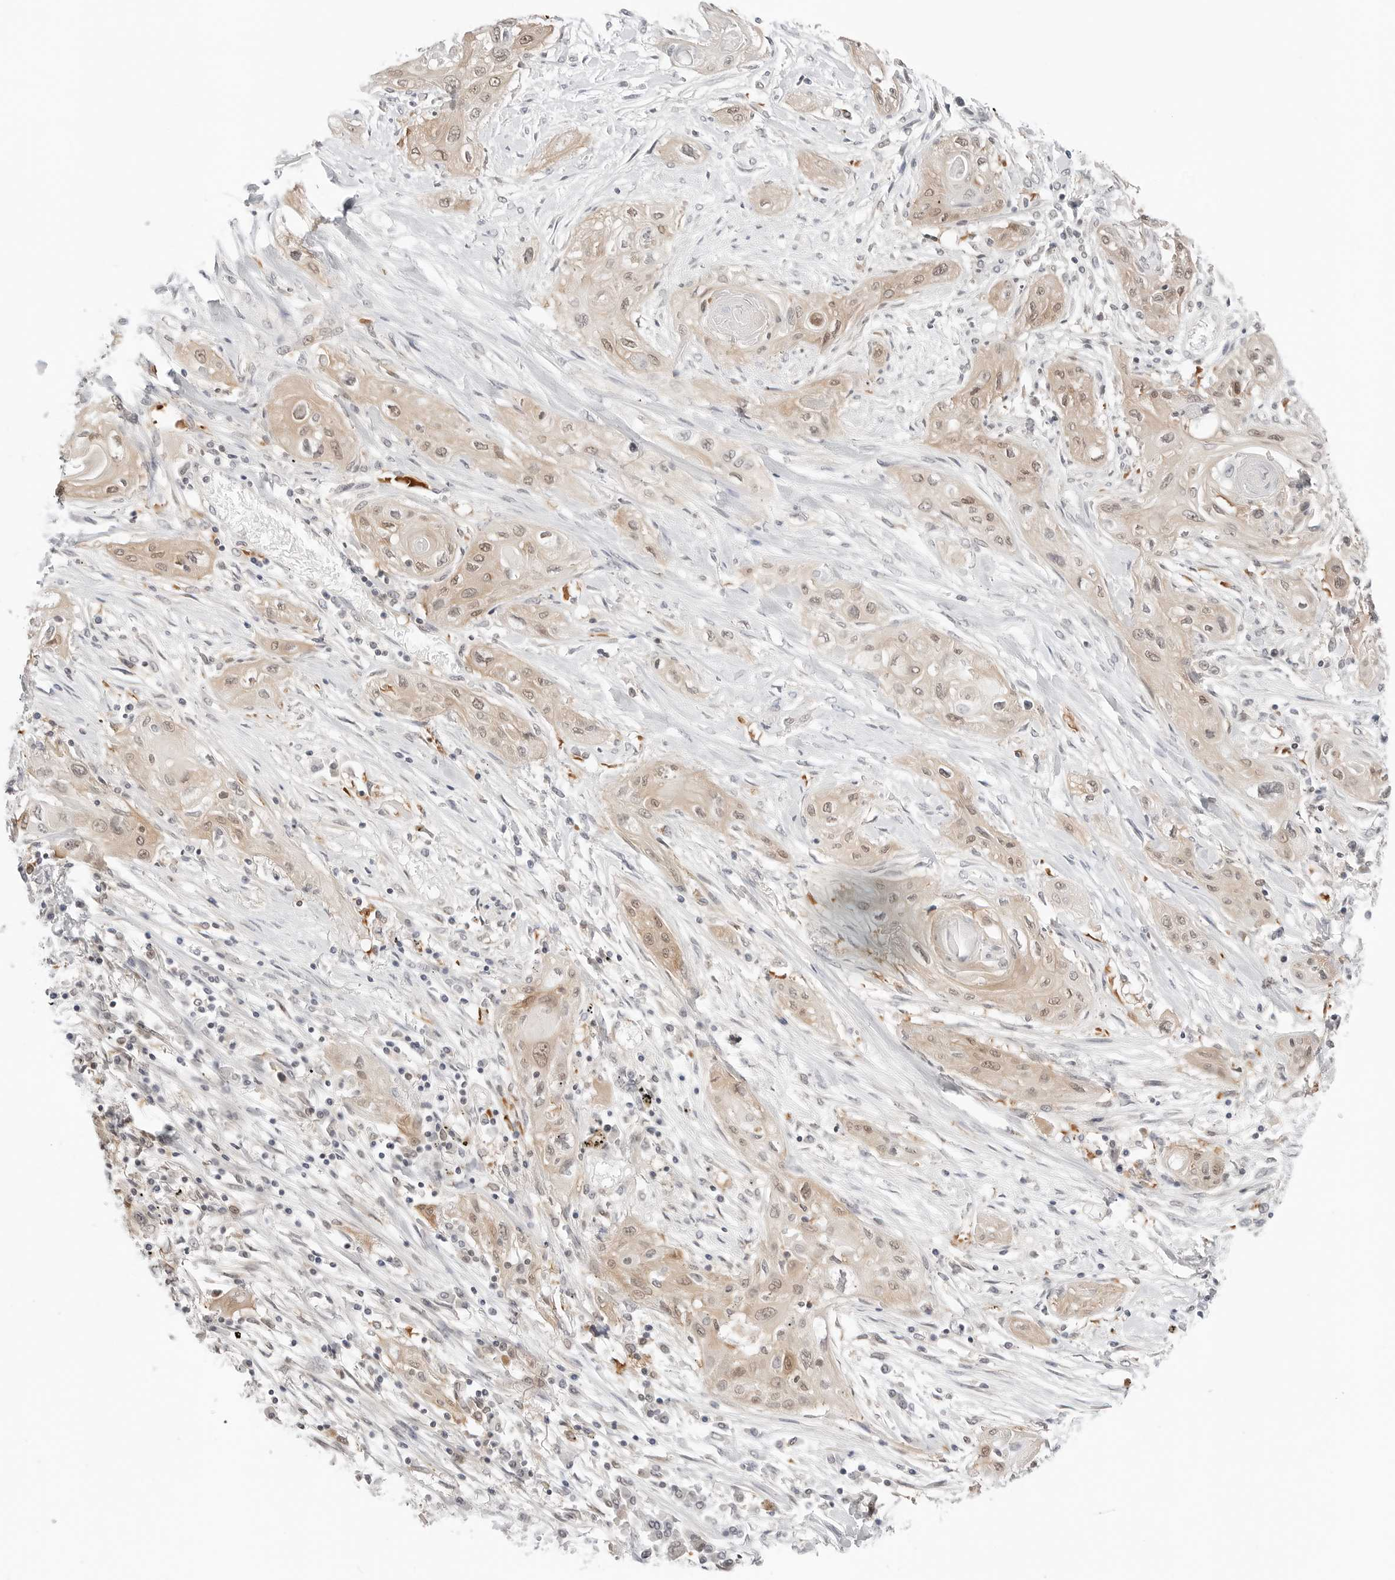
{"staining": {"intensity": "weak", "quantity": ">75%", "location": "cytoplasmic/membranous,nuclear"}, "tissue": "lung cancer", "cell_type": "Tumor cells", "image_type": "cancer", "snomed": [{"axis": "morphology", "description": "Squamous cell carcinoma, NOS"}, {"axis": "topography", "description": "Lung"}], "caption": "Lung cancer tissue displays weak cytoplasmic/membranous and nuclear positivity in about >75% of tumor cells", "gene": "NUDC", "patient": {"sex": "female", "age": 47}}